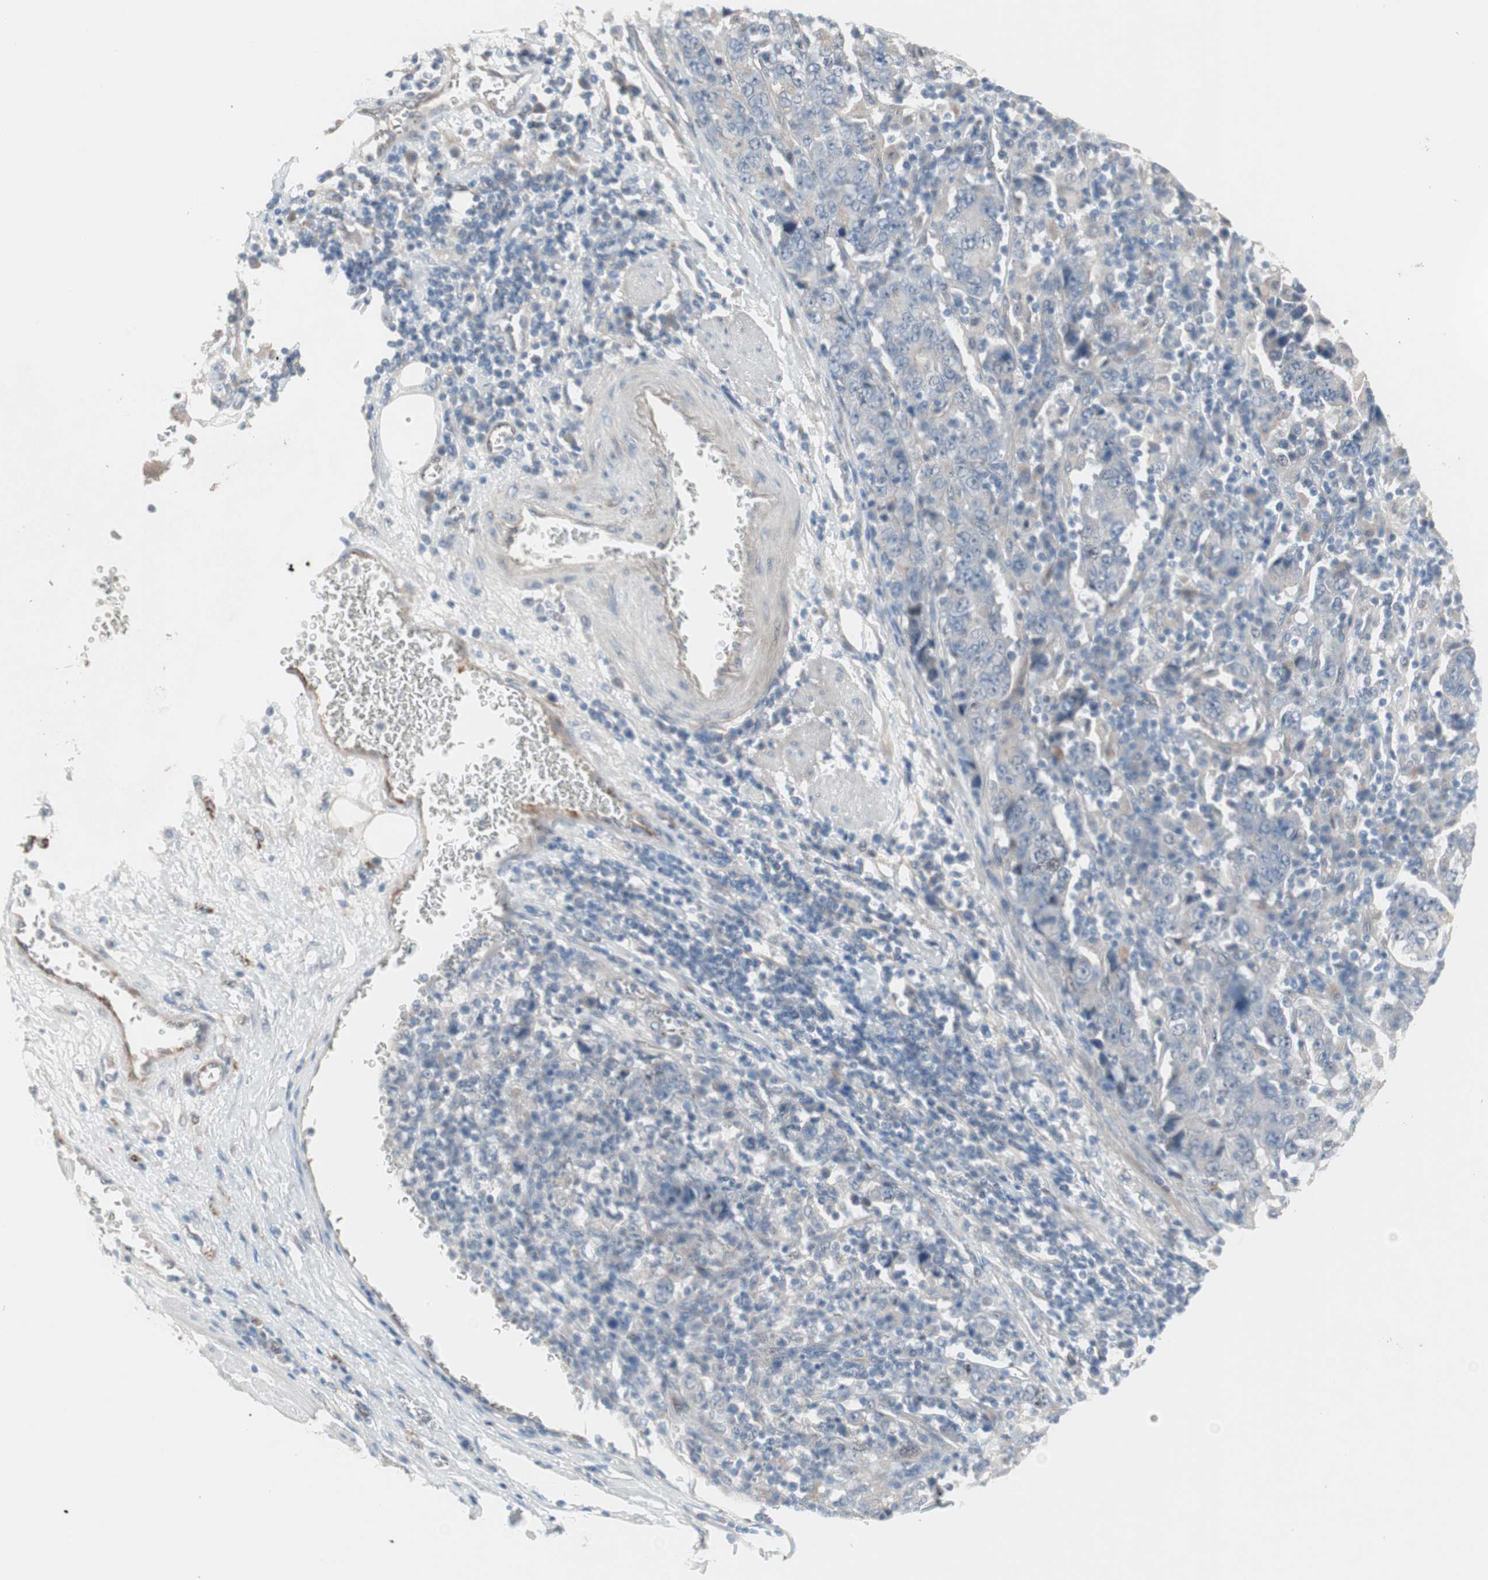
{"staining": {"intensity": "weak", "quantity": "25%-75%", "location": "cytoplasmic/membranous"}, "tissue": "stomach cancer", "cell_type": "Tumor cells", "image_type": "cancer", "snomed": [{"axis": "morphology", "description": "Normal tissue, NOS"}, {"axis": "morphology", "description": "Adenocarcinoma, NOS"}, {"axis": "topography", "description": "Stomach, upper"}, {"axis": "topography", "description": "Stomach"}], "caption": "Immunohistochemistry histopathology image of neoplastic tissue: human stomach adenocarcinoma stained using immunohistochemistry displays low levels of weak protein expression localized specifically in the cytoplasmic/membranous of tumor cells, appearing as a cytoplasmic/membranous brown color.", "gene": "CAND2", "patient": {"sex": "male", "age": 59}}